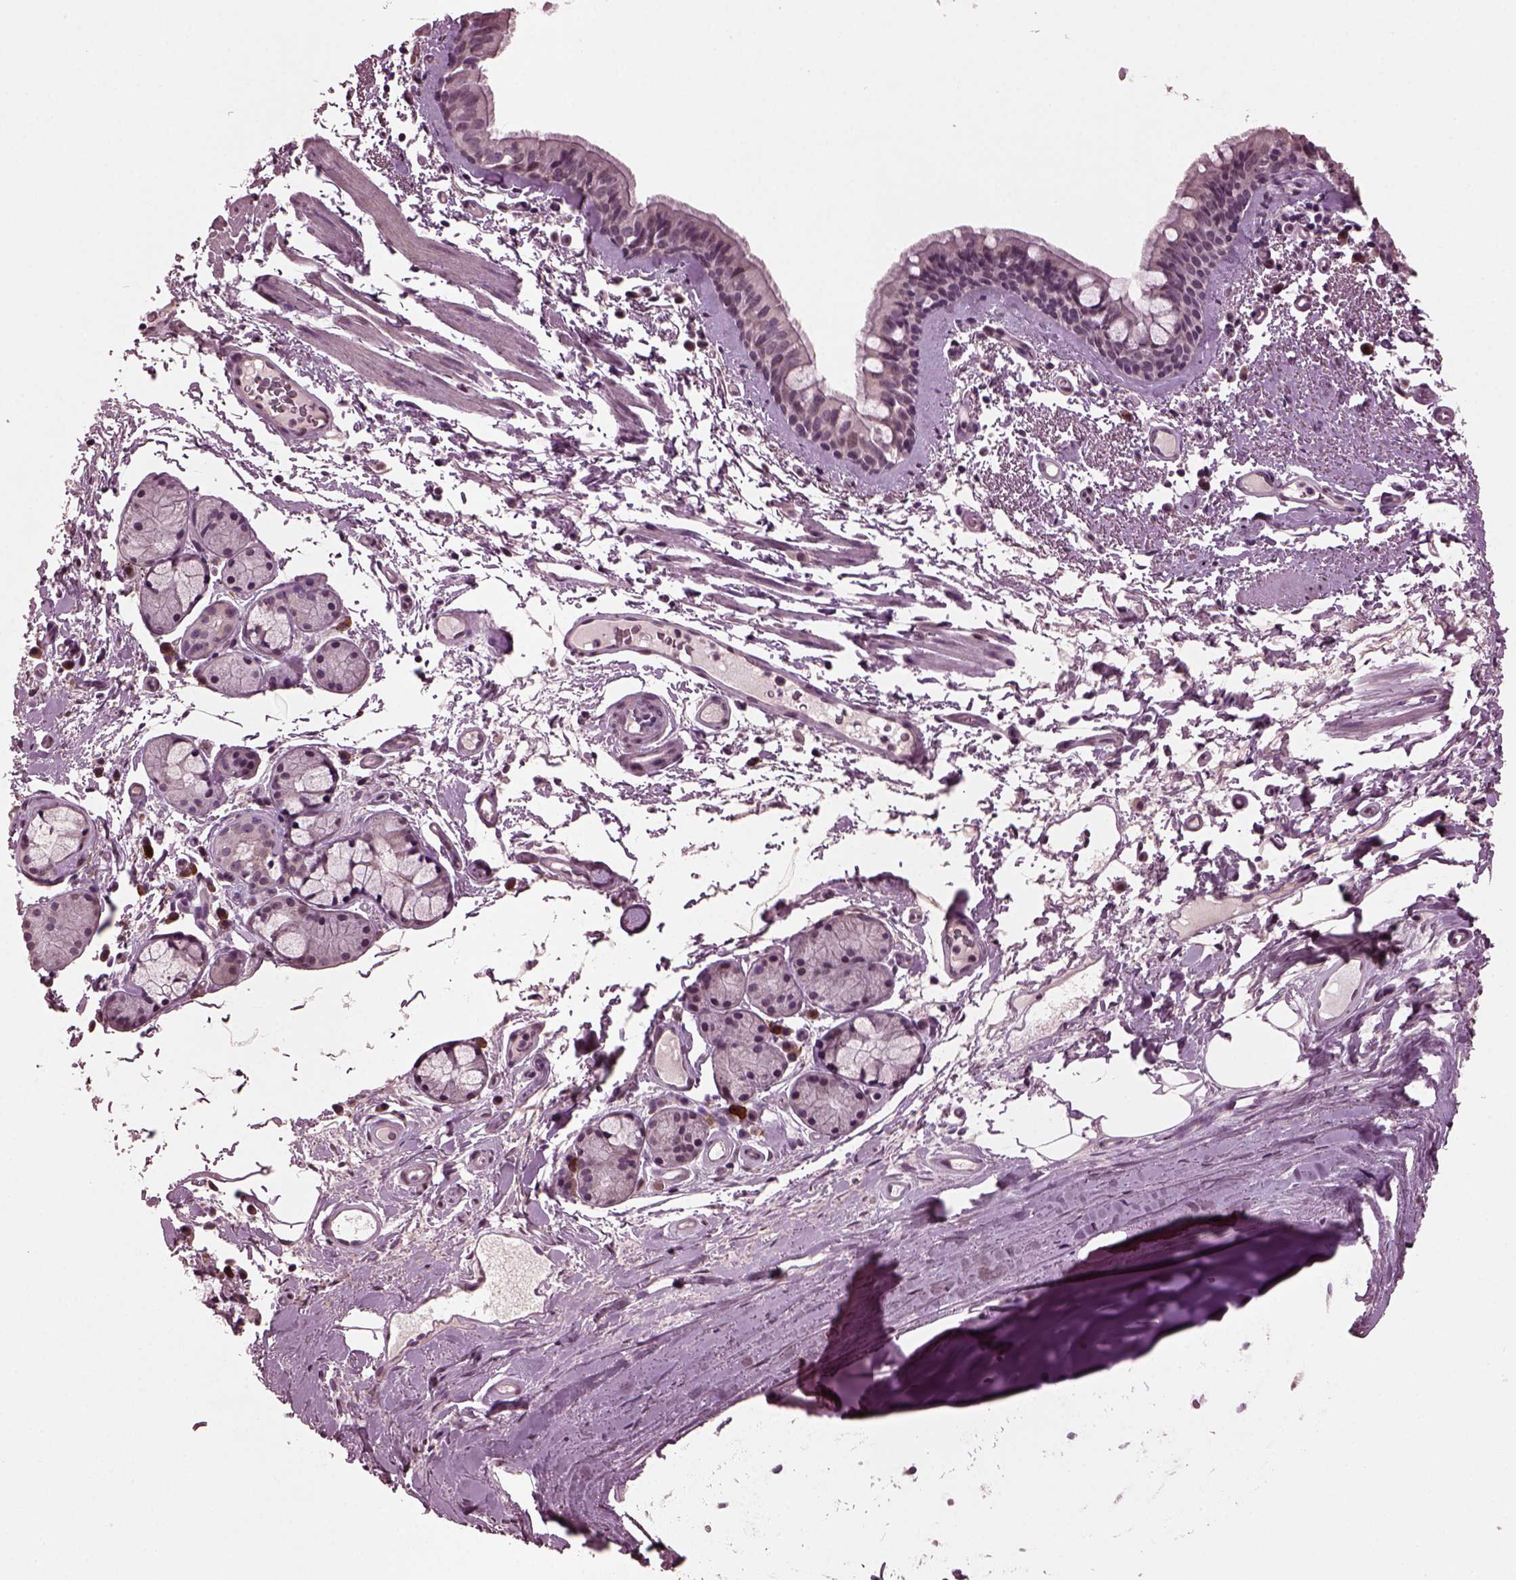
{"staining": {"intensity": "negative", "quantity": "none", "location": "none"}, "tissue": "bronchus", "cell_type": "Respiratory epithelial cells", "image_type": "normal", "snomed": [{"axis": "morphology", "description": "Normal tissue, NOS"}, {"axis": "topography", "description": "Bronchus"}], "caption": "Respiratory epithelial cells show no significant staining in benign bronchus. (DAB immunohistochemistry (IHC), high magnification).", "gene": "IL18RAP", "patient": {"sex": "female", "age": 64}}